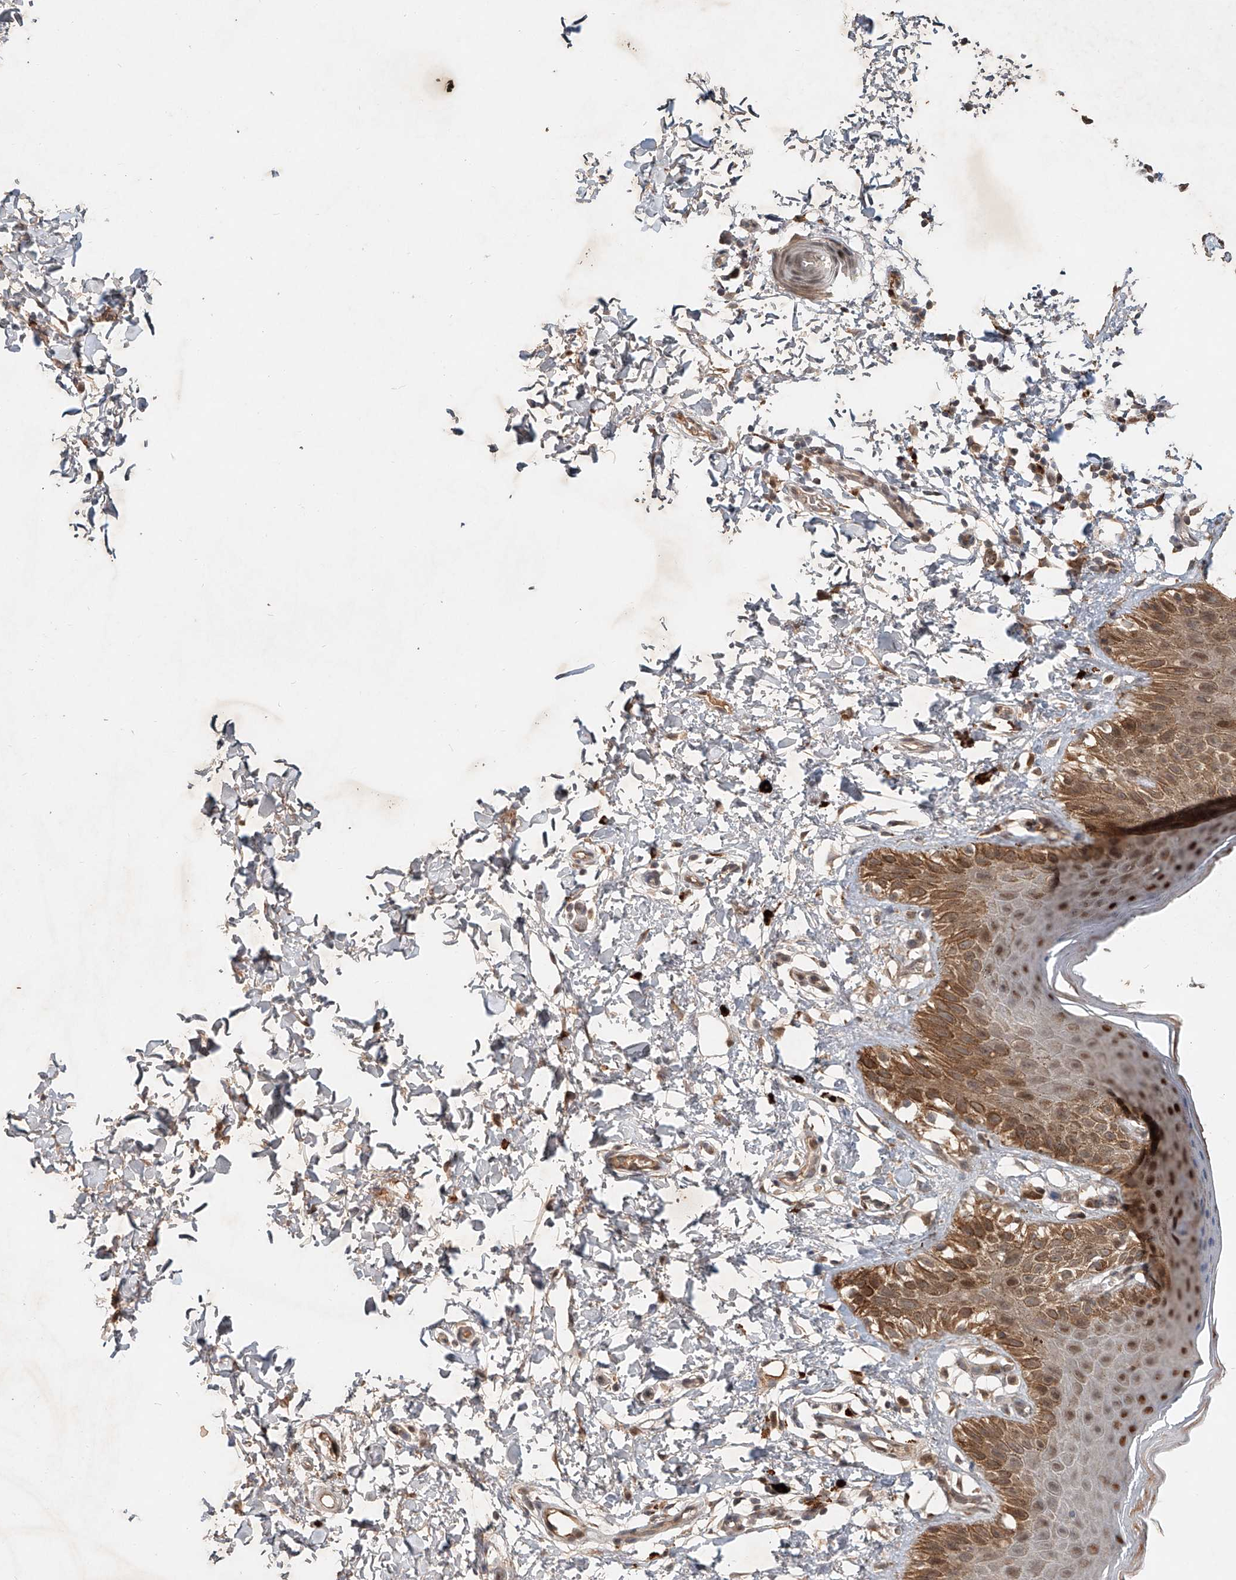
{"staining": {"intensity": "moderate", "quantity": ">75%", "location": "cytoplasmic/membranous,nuclear"}, "tissue": "skin", "cell_type": "Epidermal cells", "image_type": "normal", "snomed": [{"axis": "morphology", "description": "Normal tissue, NOS"}, {"axis": "topography", "description": "Anal"}], "caption": "Human skin stained with a brown dye displays moderate cytoplasmic/membranous,nuclear positive staining in approximately >75% of epidermal cells.", "gene": "IER5", "patient": {"sex": "male", "age": 44}}